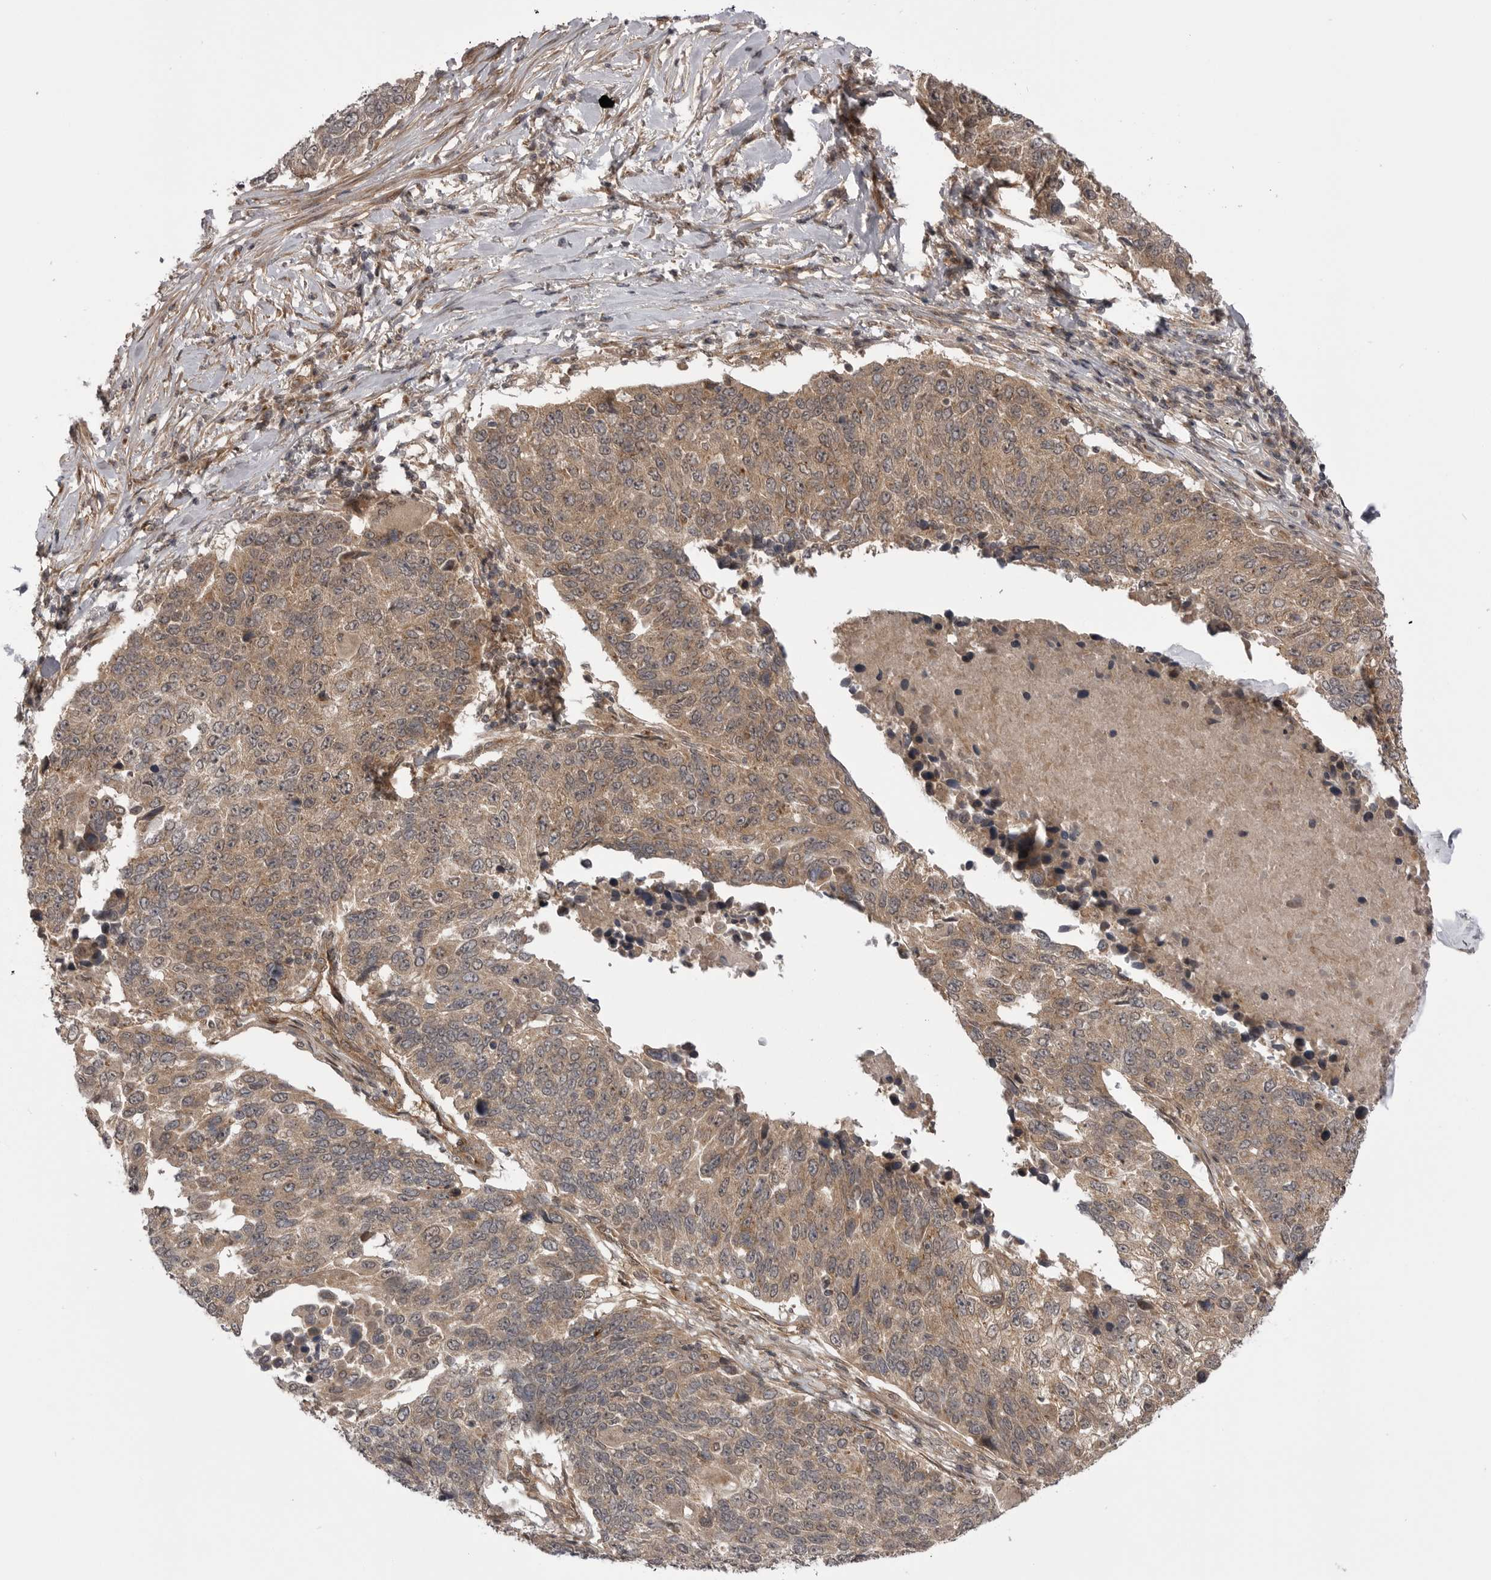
{"staining": {"intensity": "moderate", "quantity": ">75%", "location": "cytoplasmic/membranous"}, "tissue": "lung cancer", "cell_type": "Tumor cells", "image_type": "cancer", "snomed": [{"axis": "morphology", "description": "Squamous cell carcinoma, NOS"}, {"axis": "topography", "description": "Lung"}], "caption": "There is medium levels of moderate cytoplasmic/membranous staining in tumor cells of lung squamous cell carcinoma, as demonstrated by immunohistochemical staining (brown color).", "gene": "PDCL", "patient": {"sex": "male", "age": 66}}